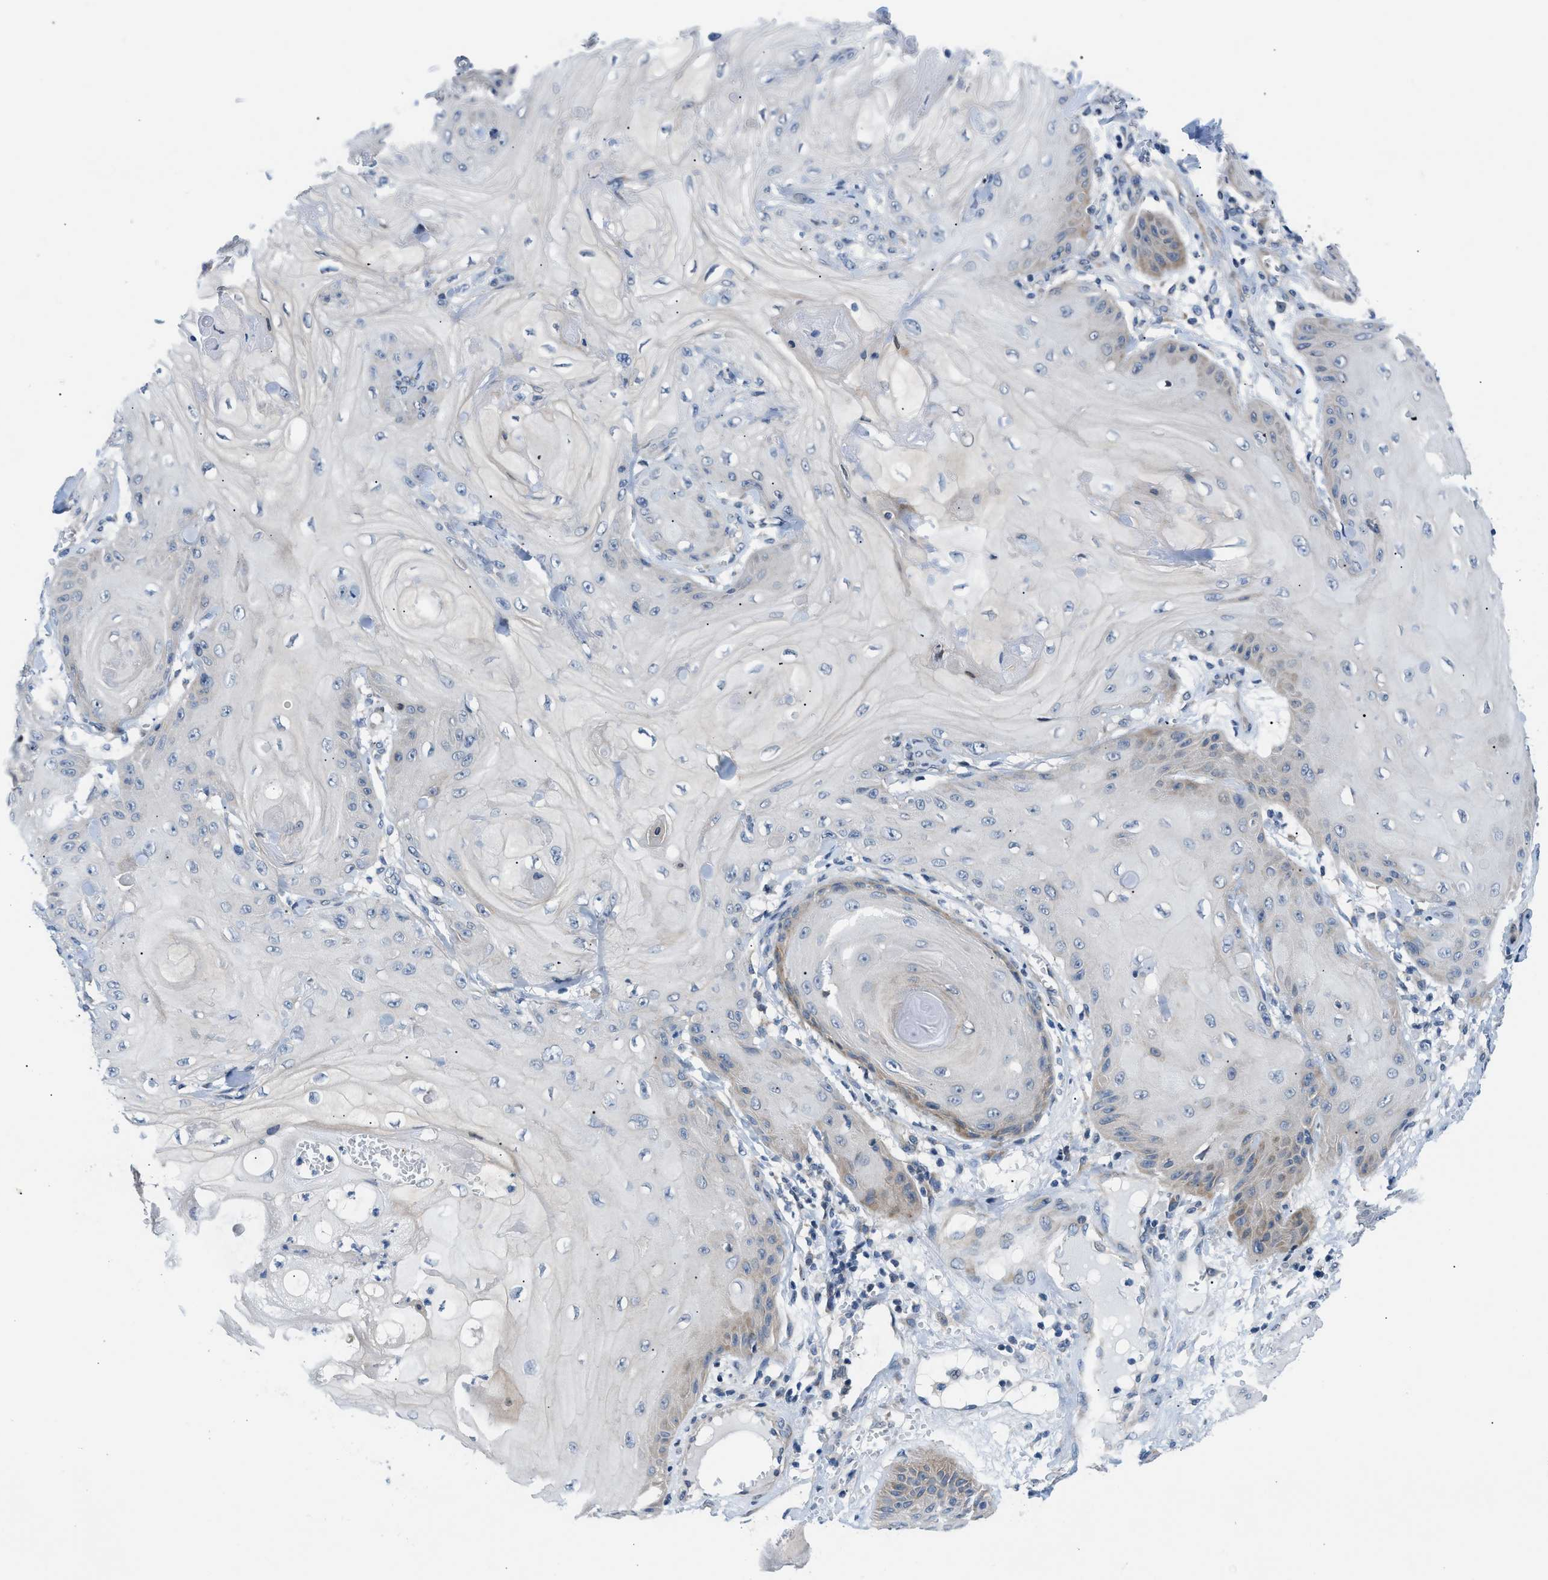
{"staining": {"intensity": "moderate", "quantity": "<25%", "location": "cytoplasmic/membranous"}, "tissue": "skin cancer", "cell_type": "Tumor cells", "image_type": "cancer", "snomed": [{"axis": "morphology", "description": "Squamous cell carcinoma, NOS"}, {"axis": "topography", "description": "Skin"}], "caption": "Protein staining shows moderate cytoplasmic/membranous positivity in approximately <25% of tumor cells in skin cancer (squamous cell carcinoma).", "gene": "FDCSP", "patient": {"sex": "male", "age": 74}}